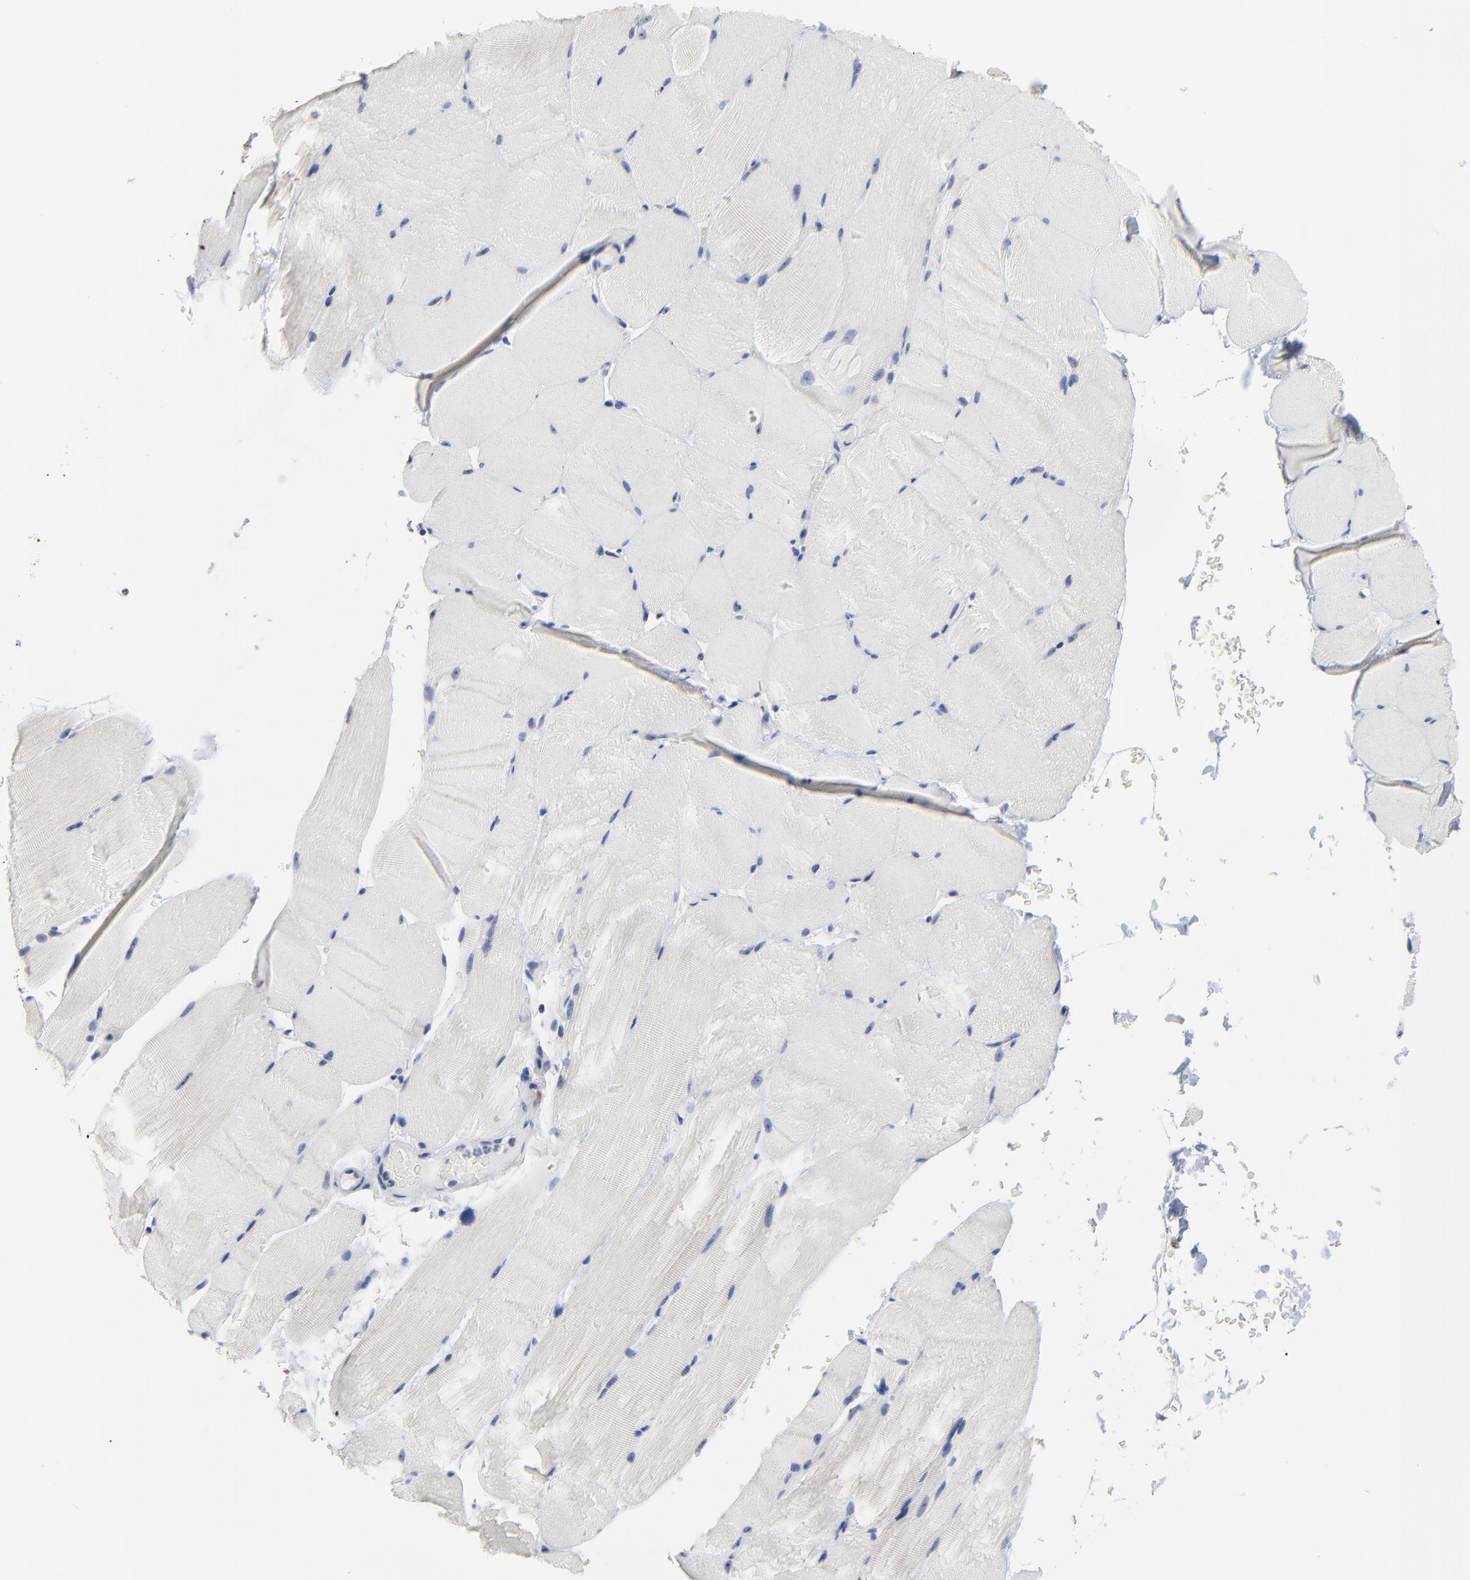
{"staining": {"intensity": "negative", "quantity": "none", "location": "none"}, "tissue": "skeletal muscle", "cell_type": "Myocytes", "image_type": "normal", "snomed": [{"axis": "morphology", "description": "Normal tissue, NOS"}, {"axis": "topography", "description": "Skeletal muscle"}, {"axis": "topography", "description": "Parathyroid gland"}], "caption": "Myocytes show no significant positivity in benign skeletal muscle.", "gene": "DHRSX", "patient": {"sex": "female", "age": 37}}